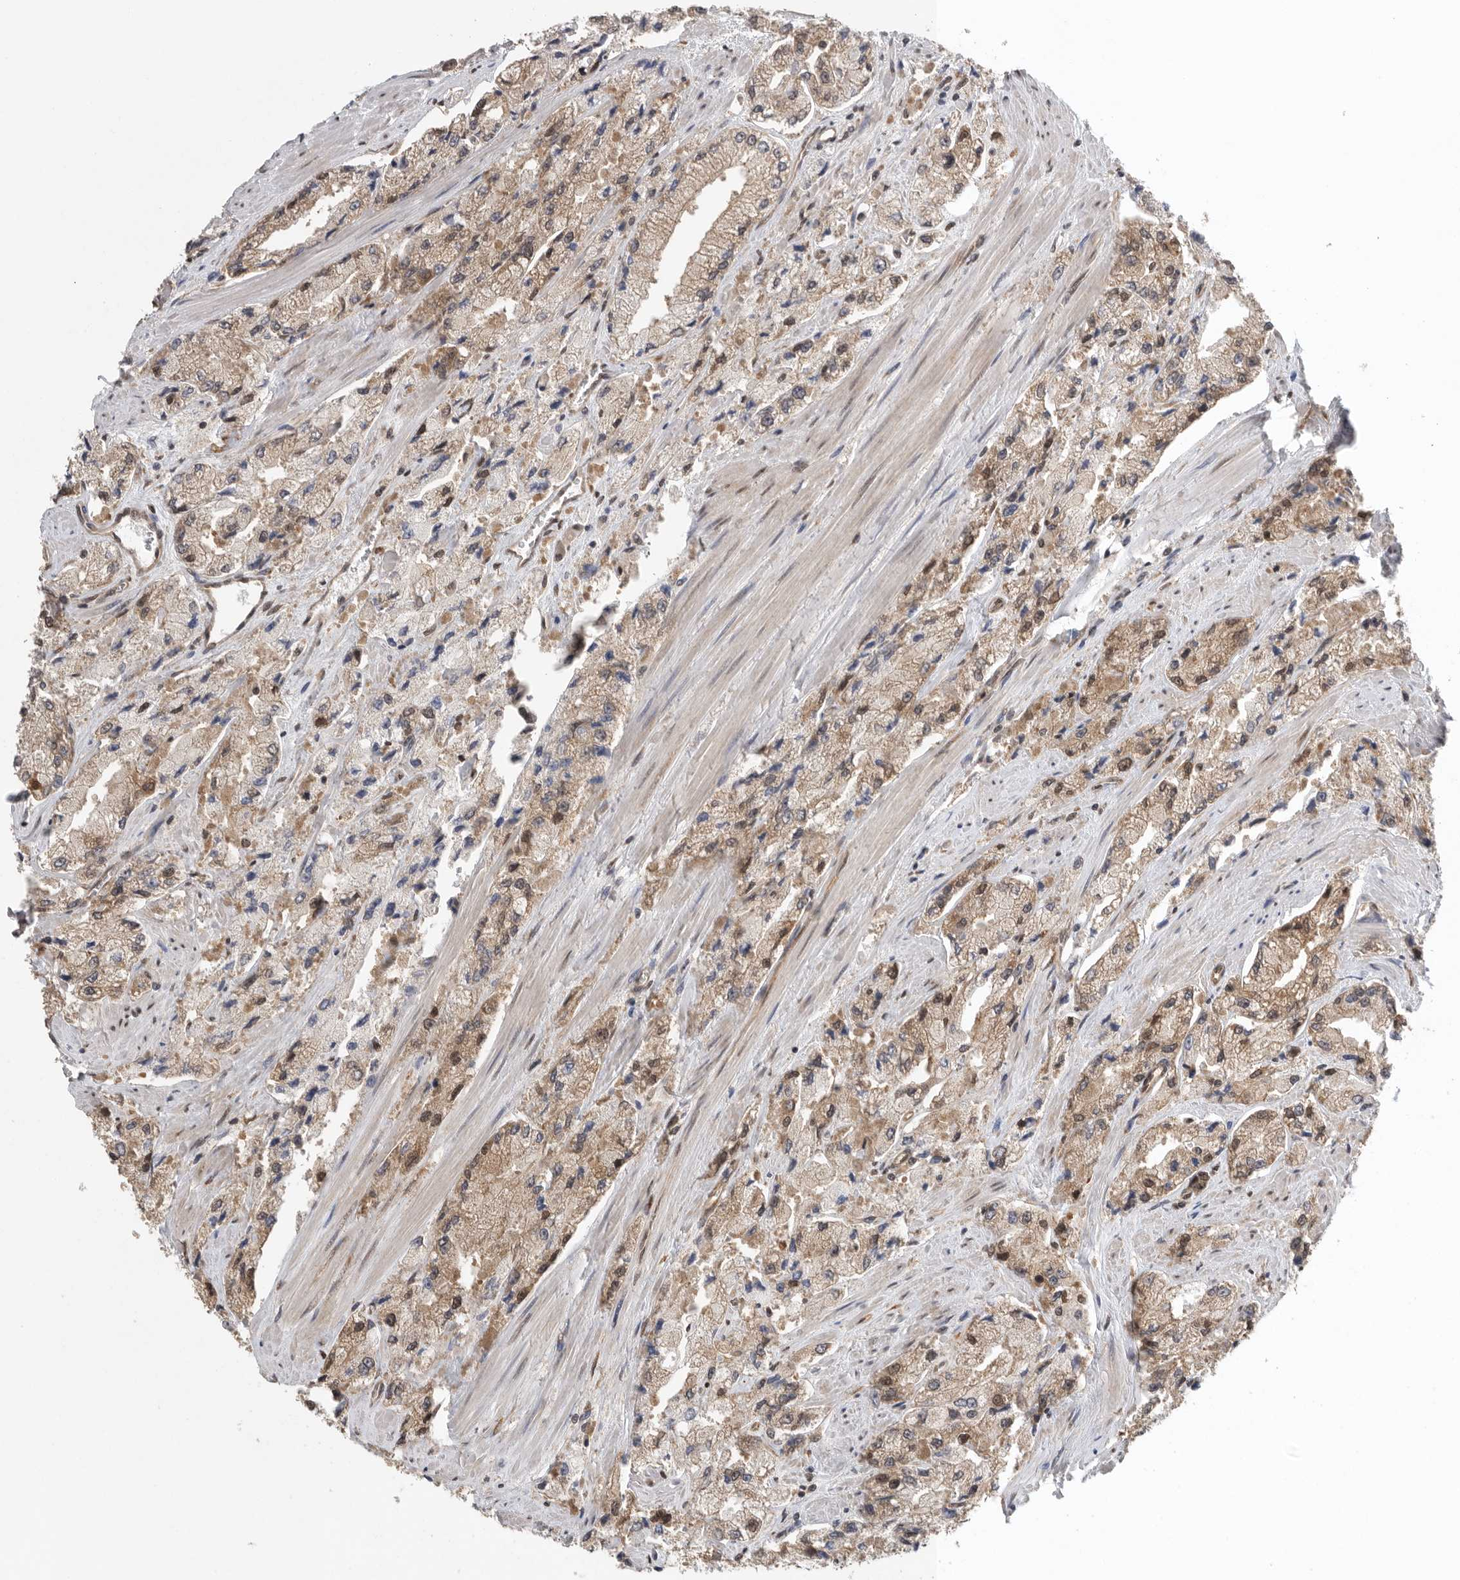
{"staining": {"intensity": "moderate", "quantity": ">75%", "location": "cytoplasmic/membranous,nuclear"}, "tissue": "prostate cancer", "cell_type": "Tumor cells", "image_type": "cancer", "snomed": [{"axis": "morphology", "description": "Adenocarcinoma, High grade"}, {"axis": "topography", "description": "Prostate"}], "caption": "This photomicrograph exhibits immunohistochemistry staining of prostate cancer (high-grade adenocarcinoma), with medium moderate cytoplasmic/membranous and nuclear expression in approximately >75% of tumor cells.", "gene": "VPS50", "patient": {"sex": "male", "age": 58}}